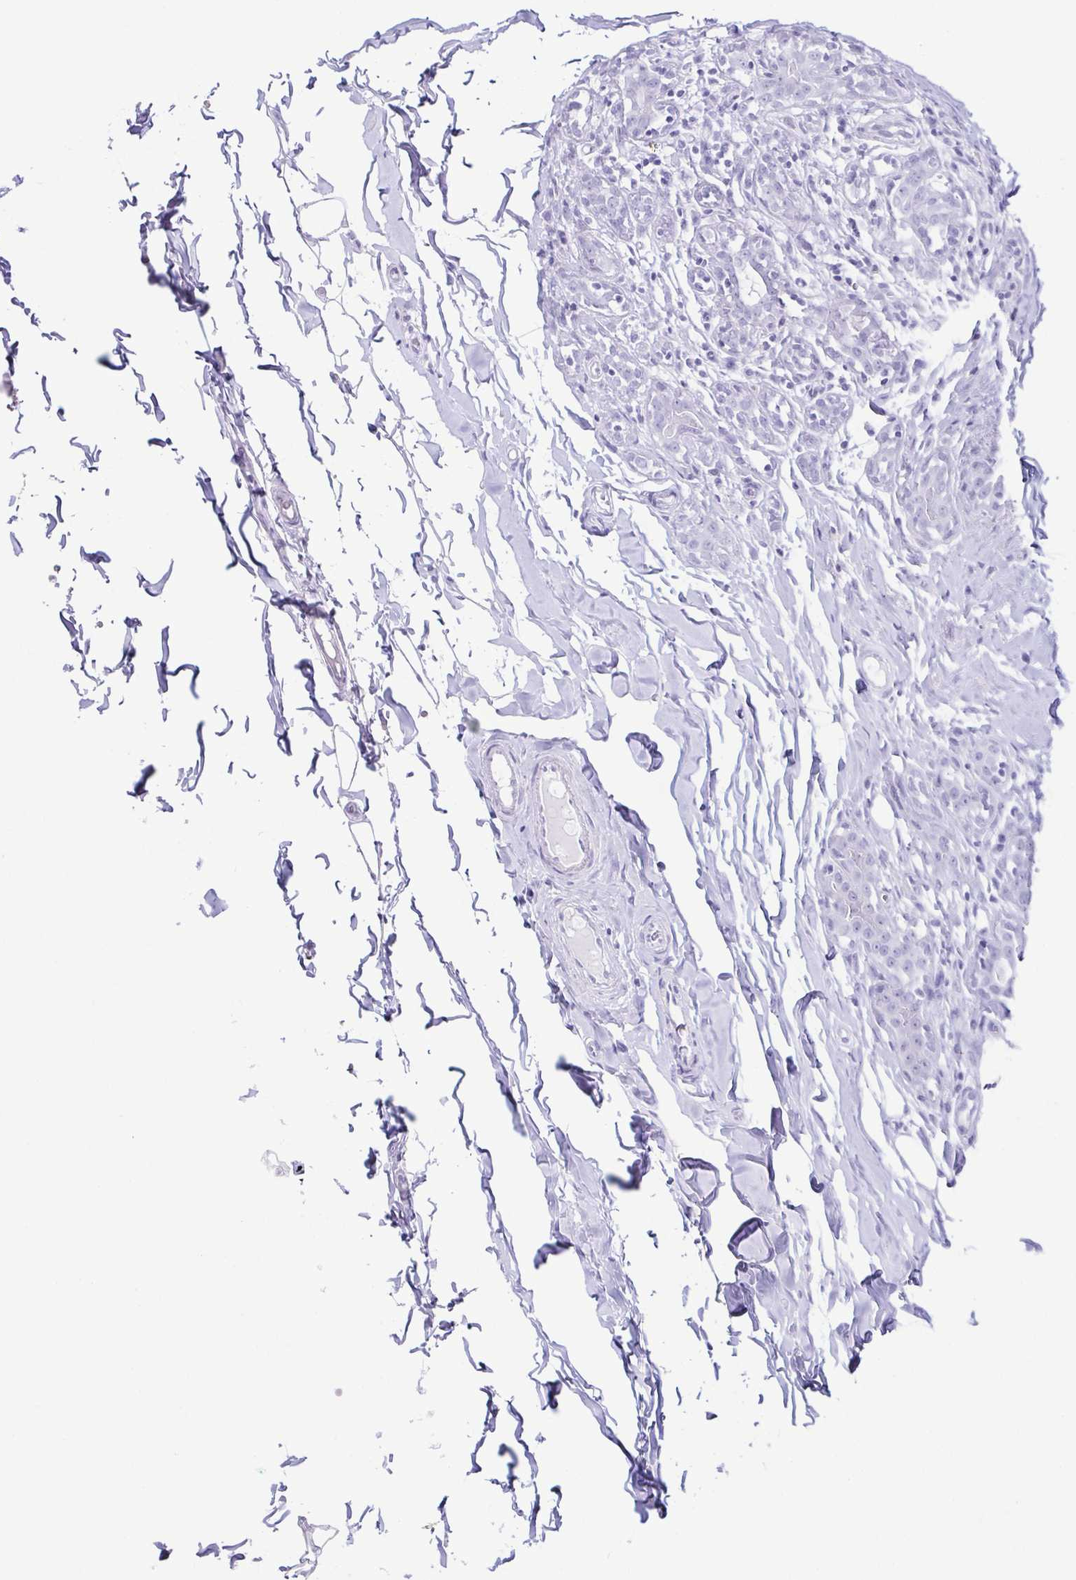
{"staining": {"intensity": "negative", "quantity": "none", "location": "none"}, "tissue": "breast cancer", "cell_type": "Tumor cells", "image_type": "cancer", "snomed": [{"axis": "morphology", "description": "Duct carcinoma"}, {"axis": "topography", "description": "Breast"}], "caption": "IHC of breast cancer (infiltrating ductal carcinoma) shows no expression in tumor cells.", "gene": "CD164L2", "patient": {"sex": "female", "age": 43}}